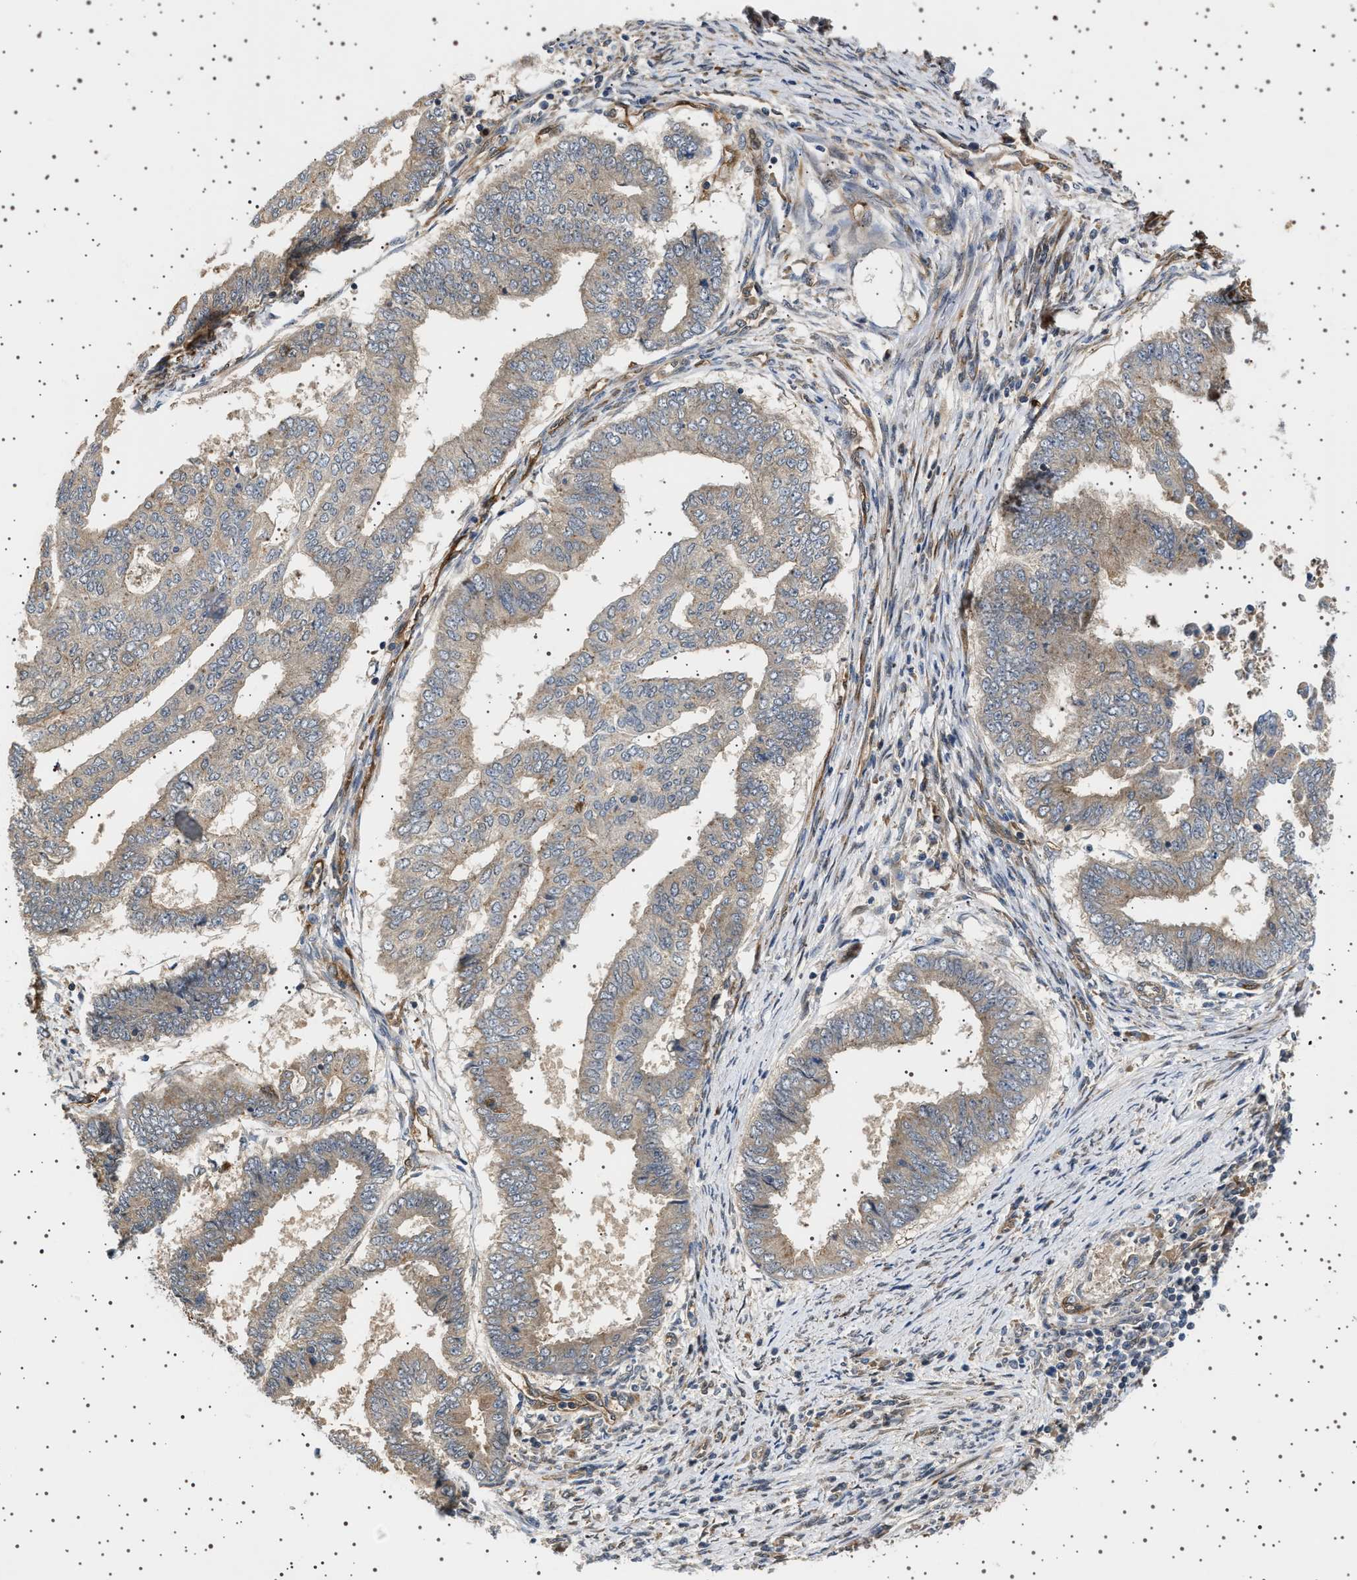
{"staining": {"intensity": "moderate", "quantity": ">75%", "location": "cytoplasmic/membranous"}, "tissue": "endometrial cancer", "cell_type": "Tumor cells", "image_type": "cancer", "snomed": [{"axis": "morphology", "description": "Polyp, NOS"}, {"axis": "morphology", "description": "Adenocarcinoma, NOS"}, {"axis": "morphology", "description": "Adenoma, NOS"}, {"axis": "topography", "description": "Endometrium"}], "caption": "This is an image of immunohistochemistry (IHC) staining of endometrial adenocarcinoma, which shows moderate staining in the cytoplasmic/membranous of tumor cells.", "gene": "BAG3", "patient": {"sex": "female", "age": 79}}